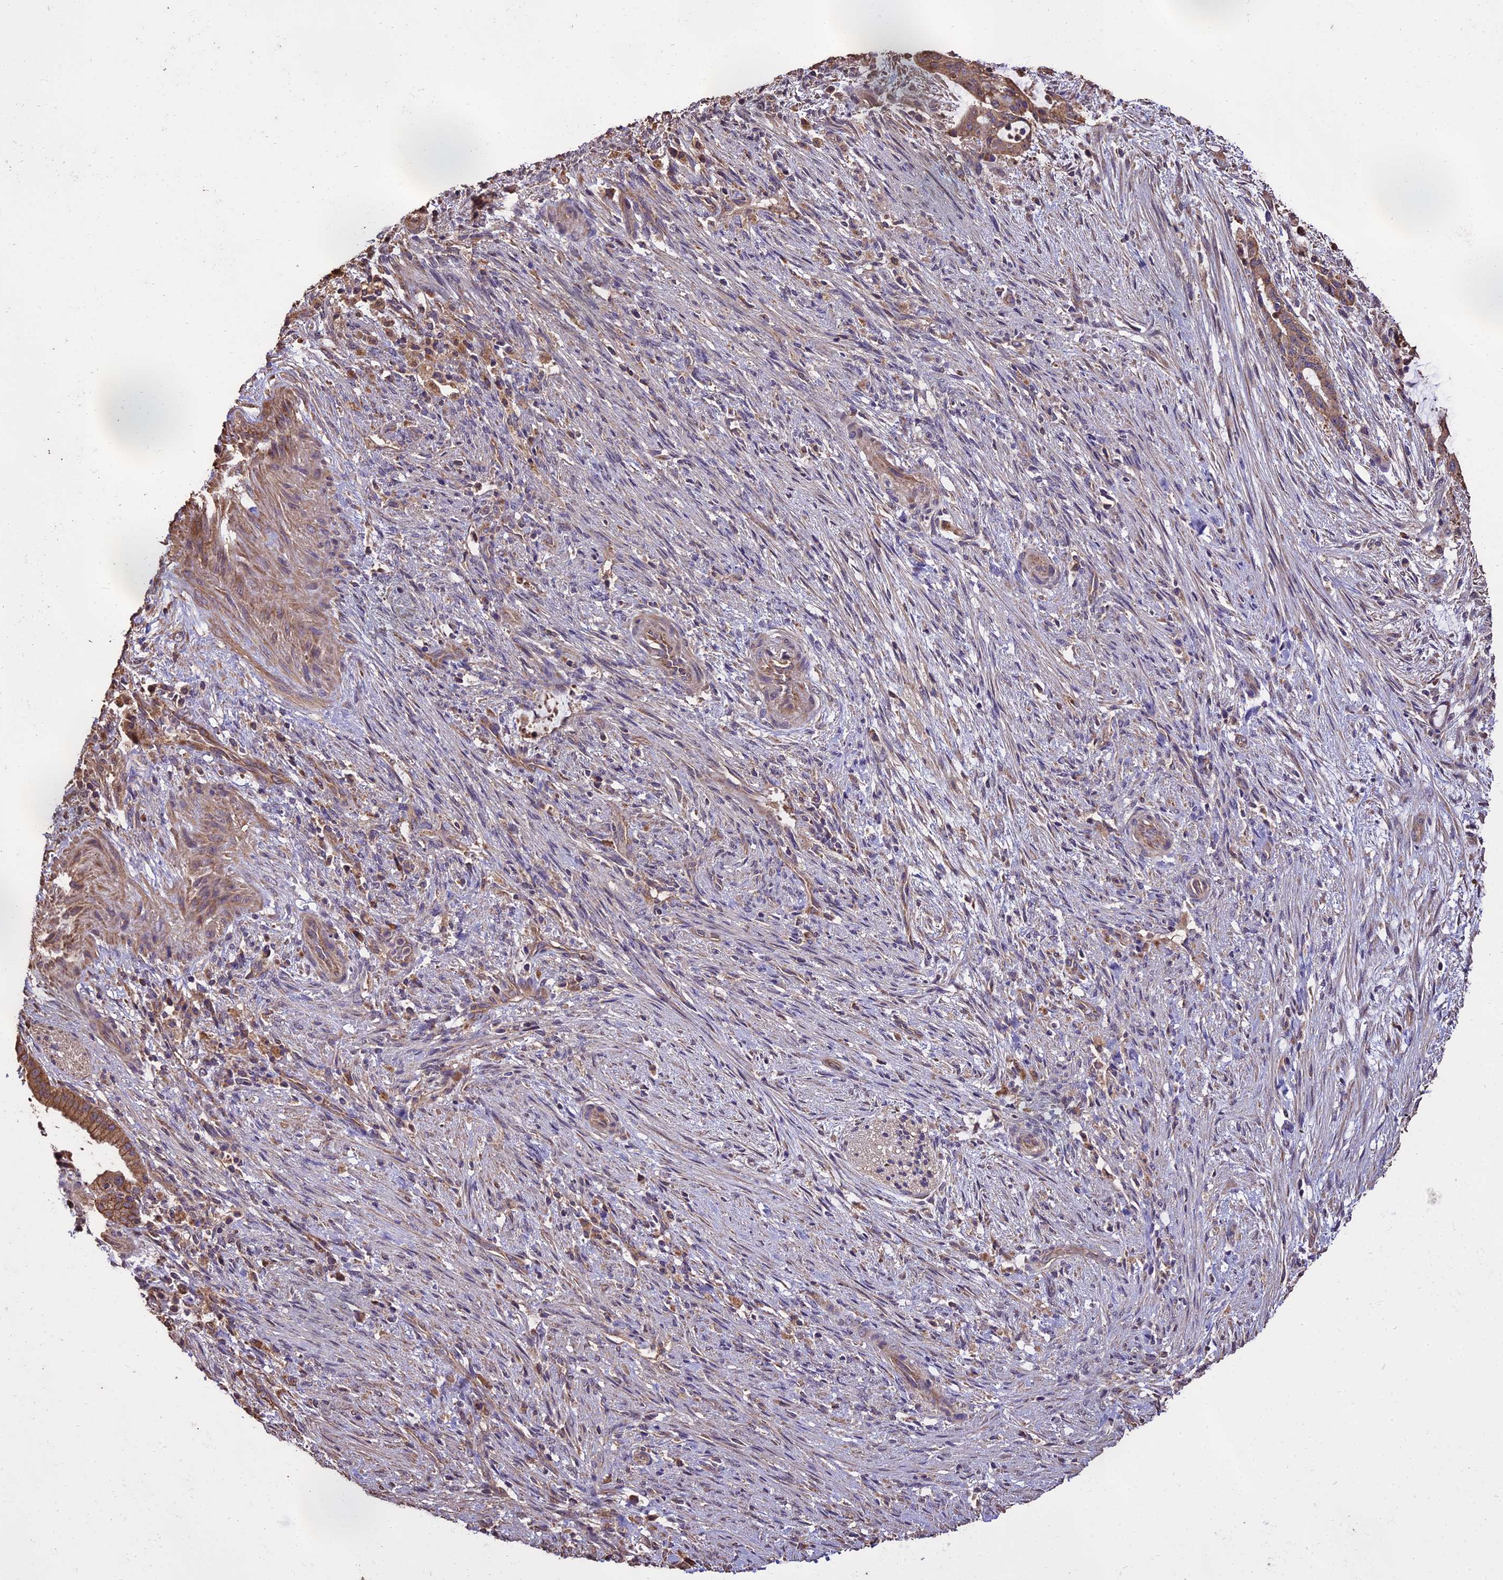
{"staining": {"intensity": "moderate", "quantity": ">75%", "location": "cytoplasmic/membranous"}, "tissue": "liver cancer", "cell_type": "Tumor cells", "image_type": "cancer", "snomed": [{"axis": "morphology", "description": "Normal tissue, NOS"}, {"axis": "morphology", "description": "Cholangiocarcinoma"}, {"axis": "topography", "description": "Liver"}, {"axis": "topography", "description": "Peripheral nerve tissue"}], "caption": "Immunohistochemistry of liver cancer (cholangiocarcinoma) demonstrates medium levels of moderate cytoplasmic/membranous expression in about >75% of tumor cells.", "gene": "PGPEP1L", "patient": {"sex": "female", "age": 73}}